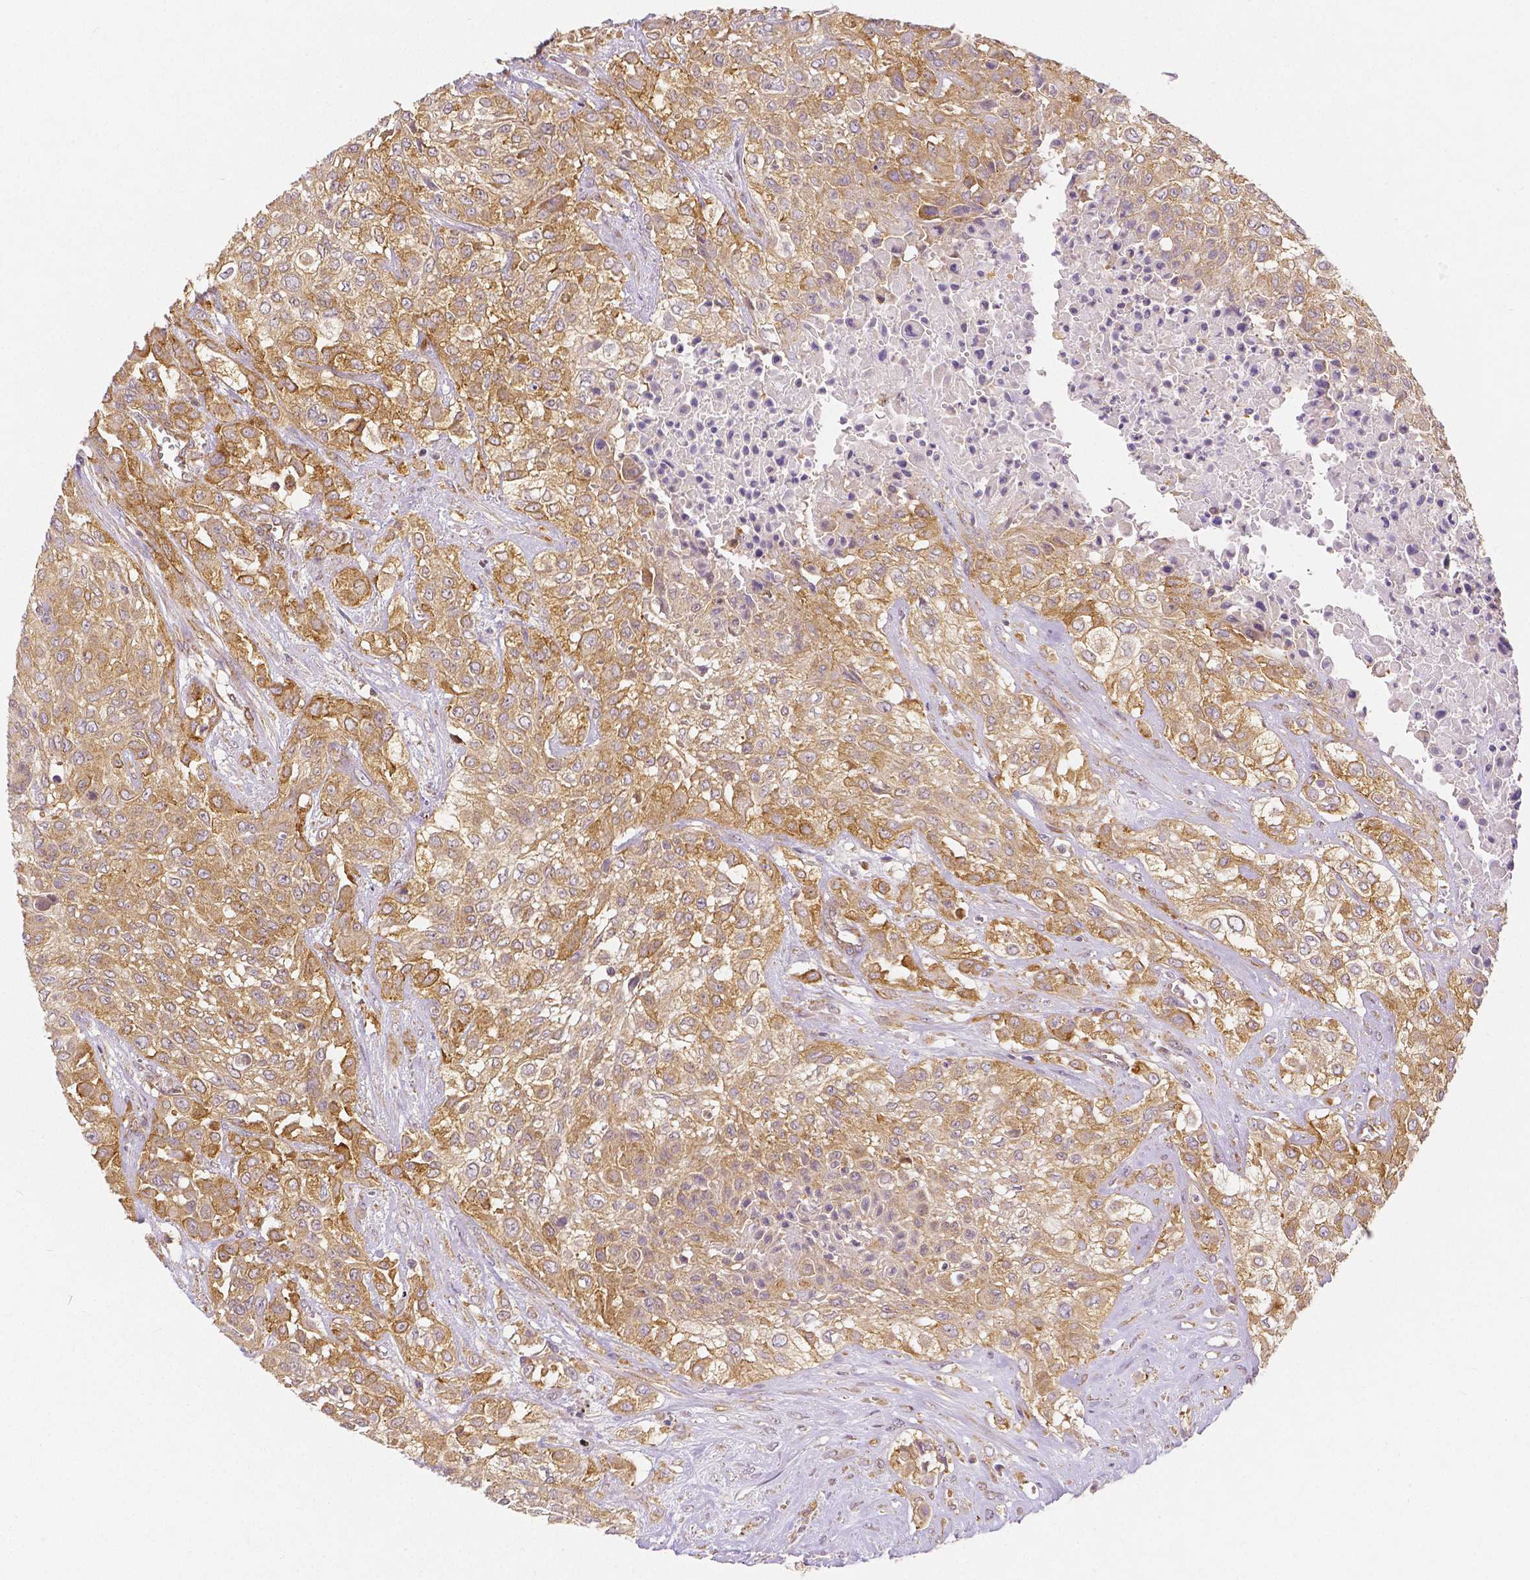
{"staining": {"intensity": "moderate", "quantity": ">75%", "location": "cytoplasmic/membranous"}, "tissue": "urothelial cancer", "cell_type": "Tumor cells", "image_type": "cancer", "snomed": [{"axis": "morphology", "description": "Urothelial carcinoma, High grade"}, {"axis": "topography", "description": "Urinary bladder"}], "caption": "There is medium levels of moderate cytoplasmic/membranous staining in tumor cells of urothelial cancer, as demonstrated by immunohistochemical staining (brown color).", "gene": "RHOT1", "patient": {"sex": "male", "age": 57}}